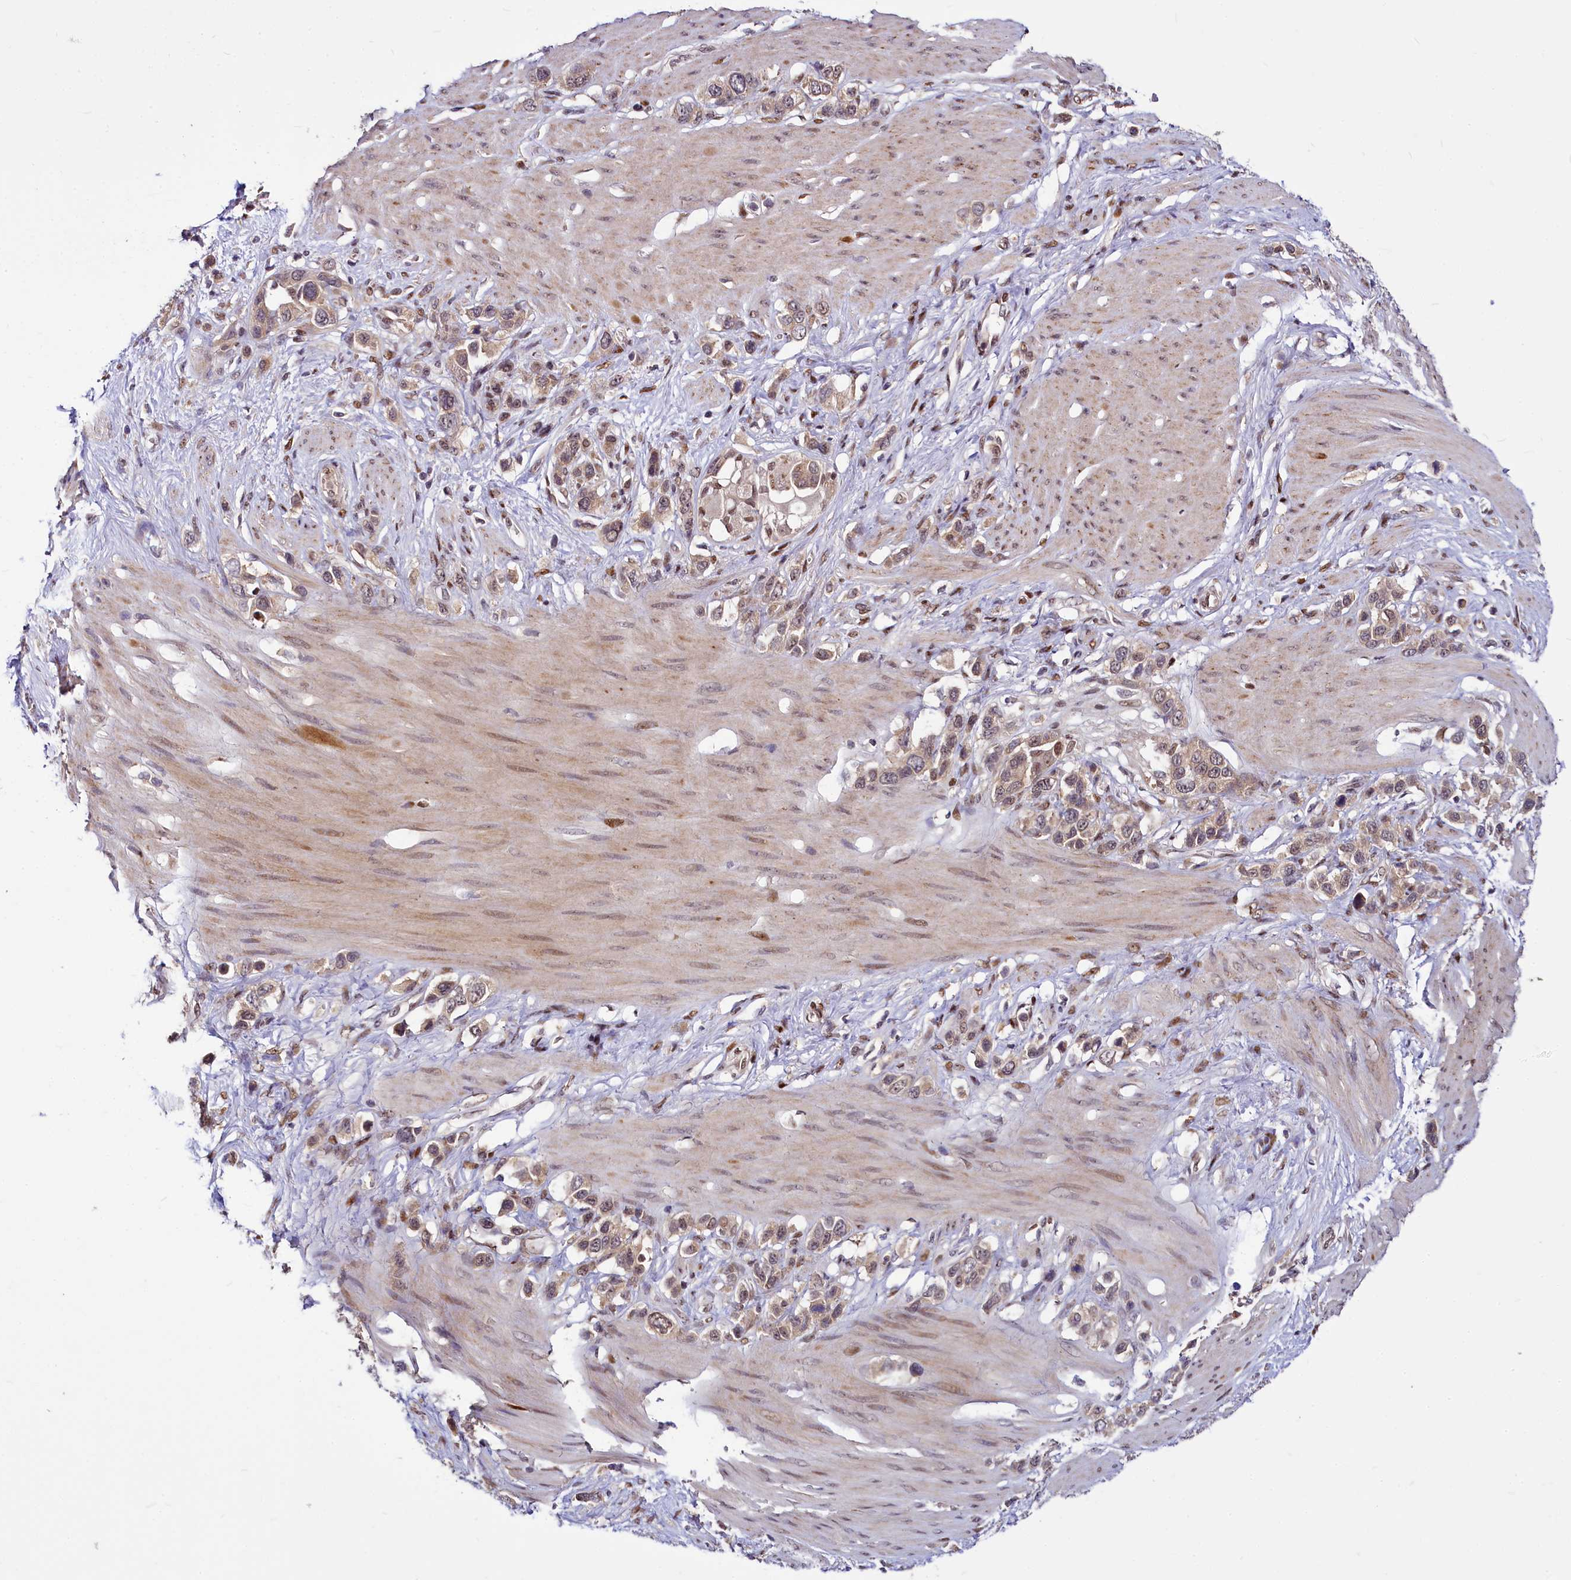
{"staining": {"intensity": "weak", "quantity": ">75%", "location": "cytoplasmic/membranous"}, "tissue": "stomach cancer", "cell_type": "Tumor cells", "image_type": "cancer", "snomed": [{"axis": "morphology", "description": "Adenocarcinoma, NOS"}, {"axis": "morphology", "description": "Adenocarcinoma, High grade"}, {"axis": "topography", "description": "Stomach, upper"}, {"axis": "topography", "description": "Stomach, lower"}], "caption": "Stomach adenocarcinoma tissue displays weak cytoplasmic/membranous staining in approximately >75% of tumor cells, visualized by immunohistochemistry.", "gene": "MAML2", "patient": {"sex": "female", "age": 65}}